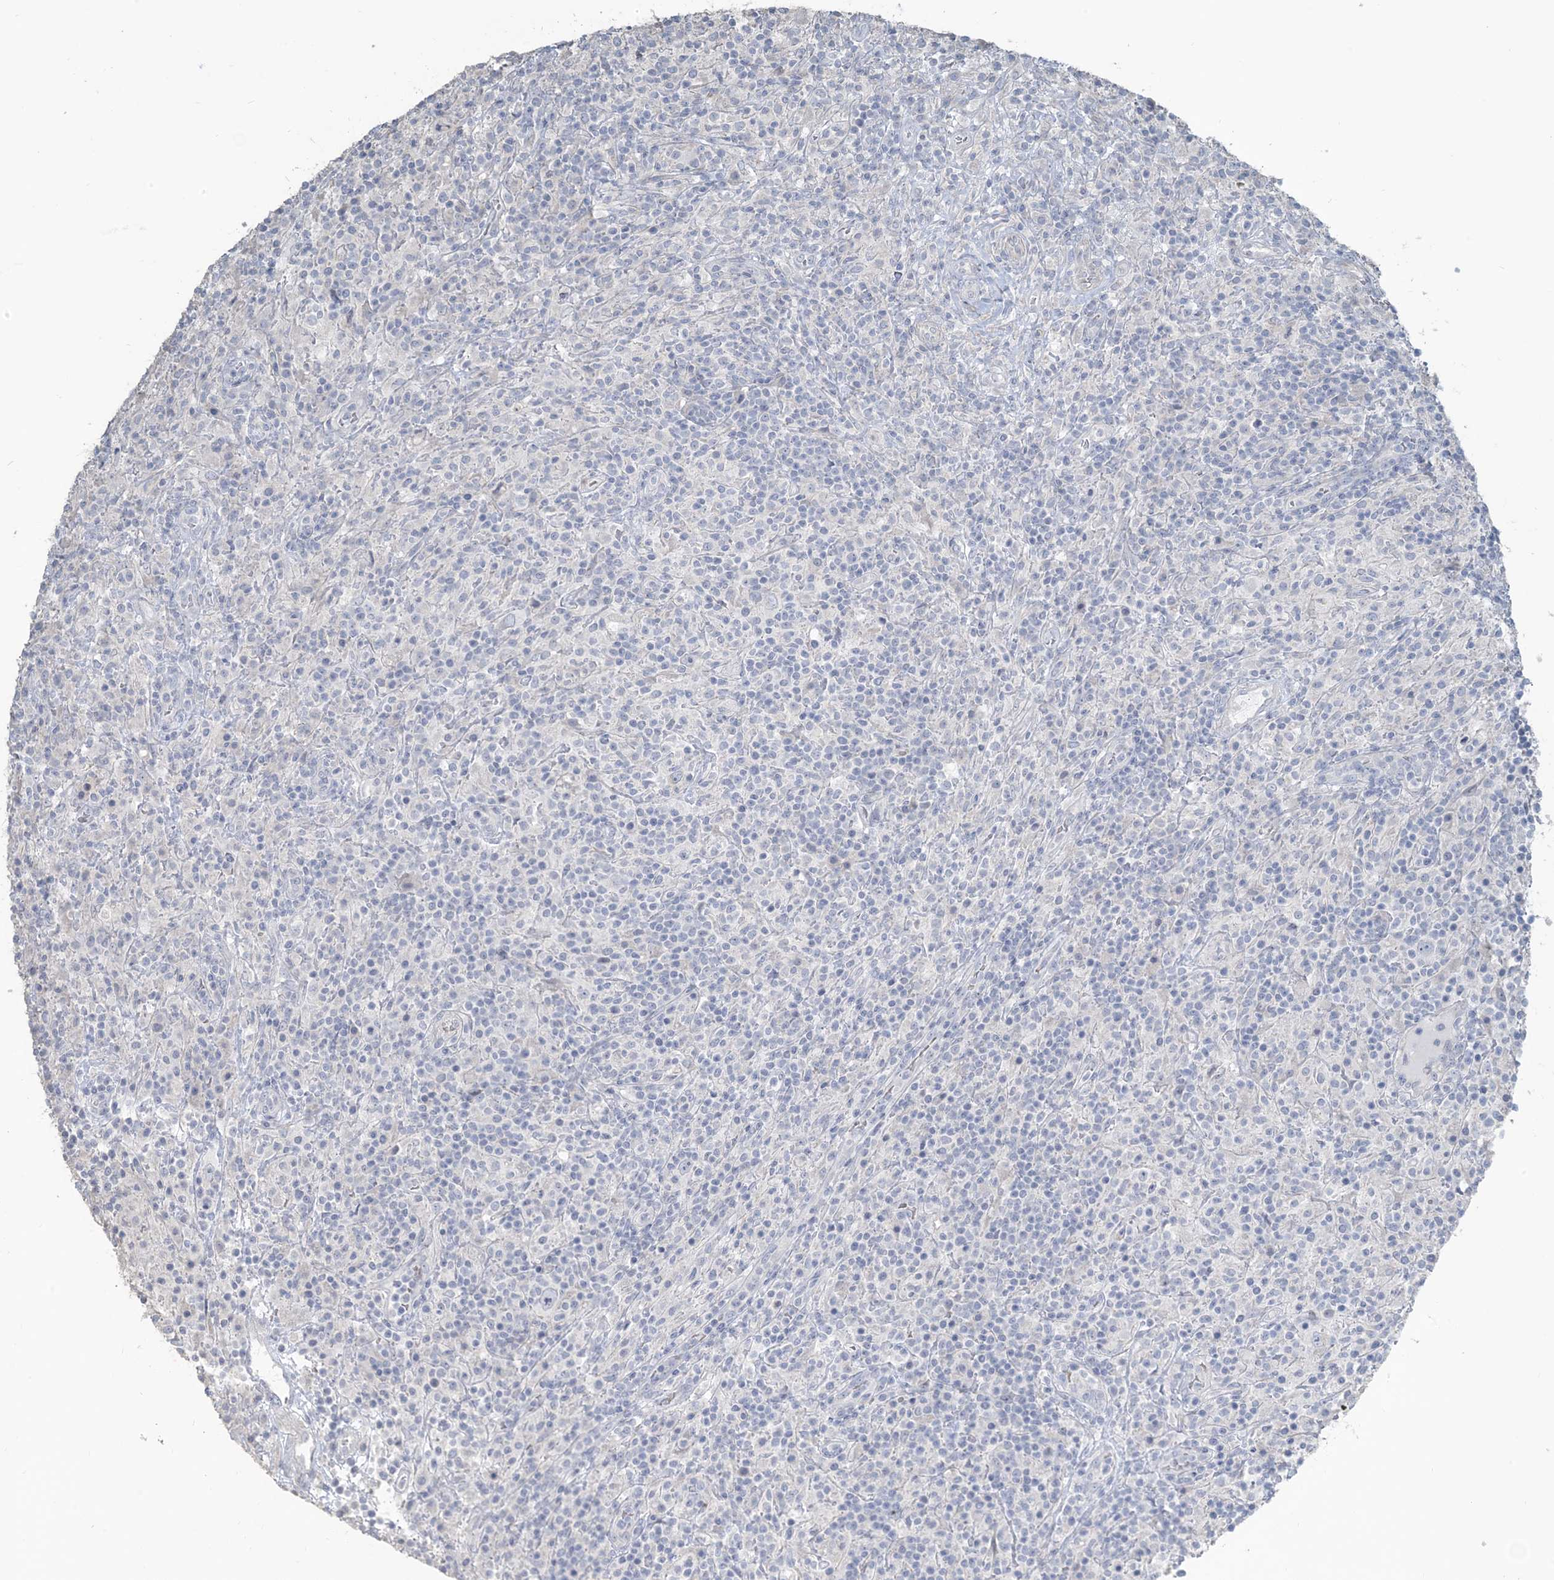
{"staining": {"intensity": "negative", "quantity": "none", "location": "none"}, "tissue": "lymphoma", "cell_type": "Tumor cells", "image_type": "cancer", "snomed": [{"axis": "morphology", "description": "Hodgkin's disease, NOS"}, {"axis": "topography", "description": "Lymph node"}], "caption": "IHC photomicrograph of neoplastic tissue: Hodgkin's disease stained with DAB (3,3'-diaminobenzidine) reveals no significant protein staining in tumor cells. (Brightfield microscopy of DAB (3,3'-diaminobenzidine) immunohistochemistry at high magnification).", "gene": "NPHS2", "patient": {"sex": "male", "age": 70}}